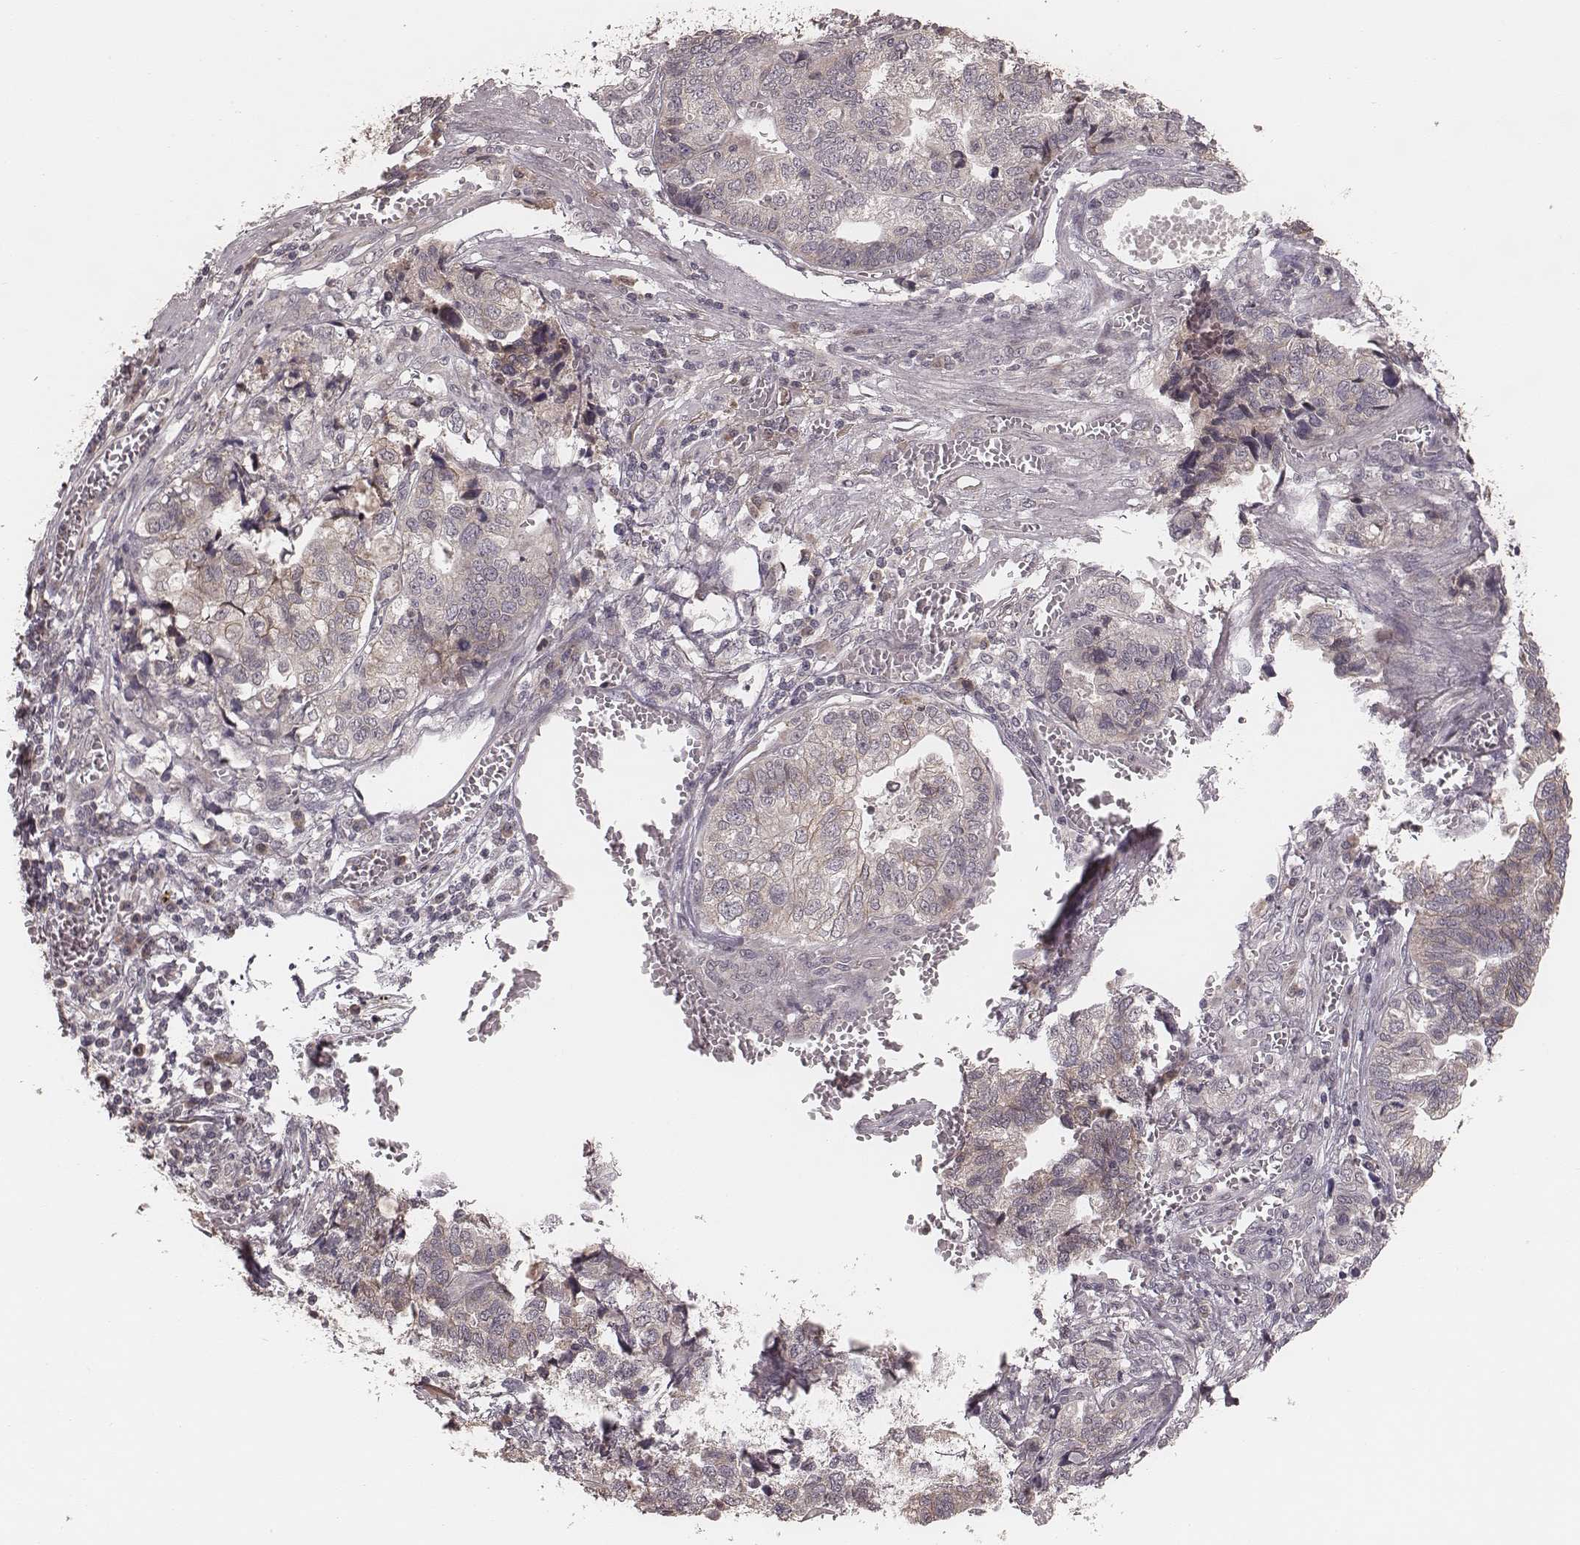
{"staining": {"intensity": "weak", "quantity": "<25%", "location": "cytoplasmic/membranous"}, "tissue": "stomach cancer", "cell_type": "Tumor cells", "image_type": "cancer", "snomed": [{"axis": "morphology", "description": "Adenocarcinoma, NOS"}, {"axis": "topography", "description": "Stomach, upper"}], "caption": "Immunohistochemistry (IHC) photomicrograph of human adenocarcinoma (stomach) stained for a protein (brown), which reveals no positivity in tumor cells.", "gene": "IL5", "patient": {"sex": "female", "age": 67}}